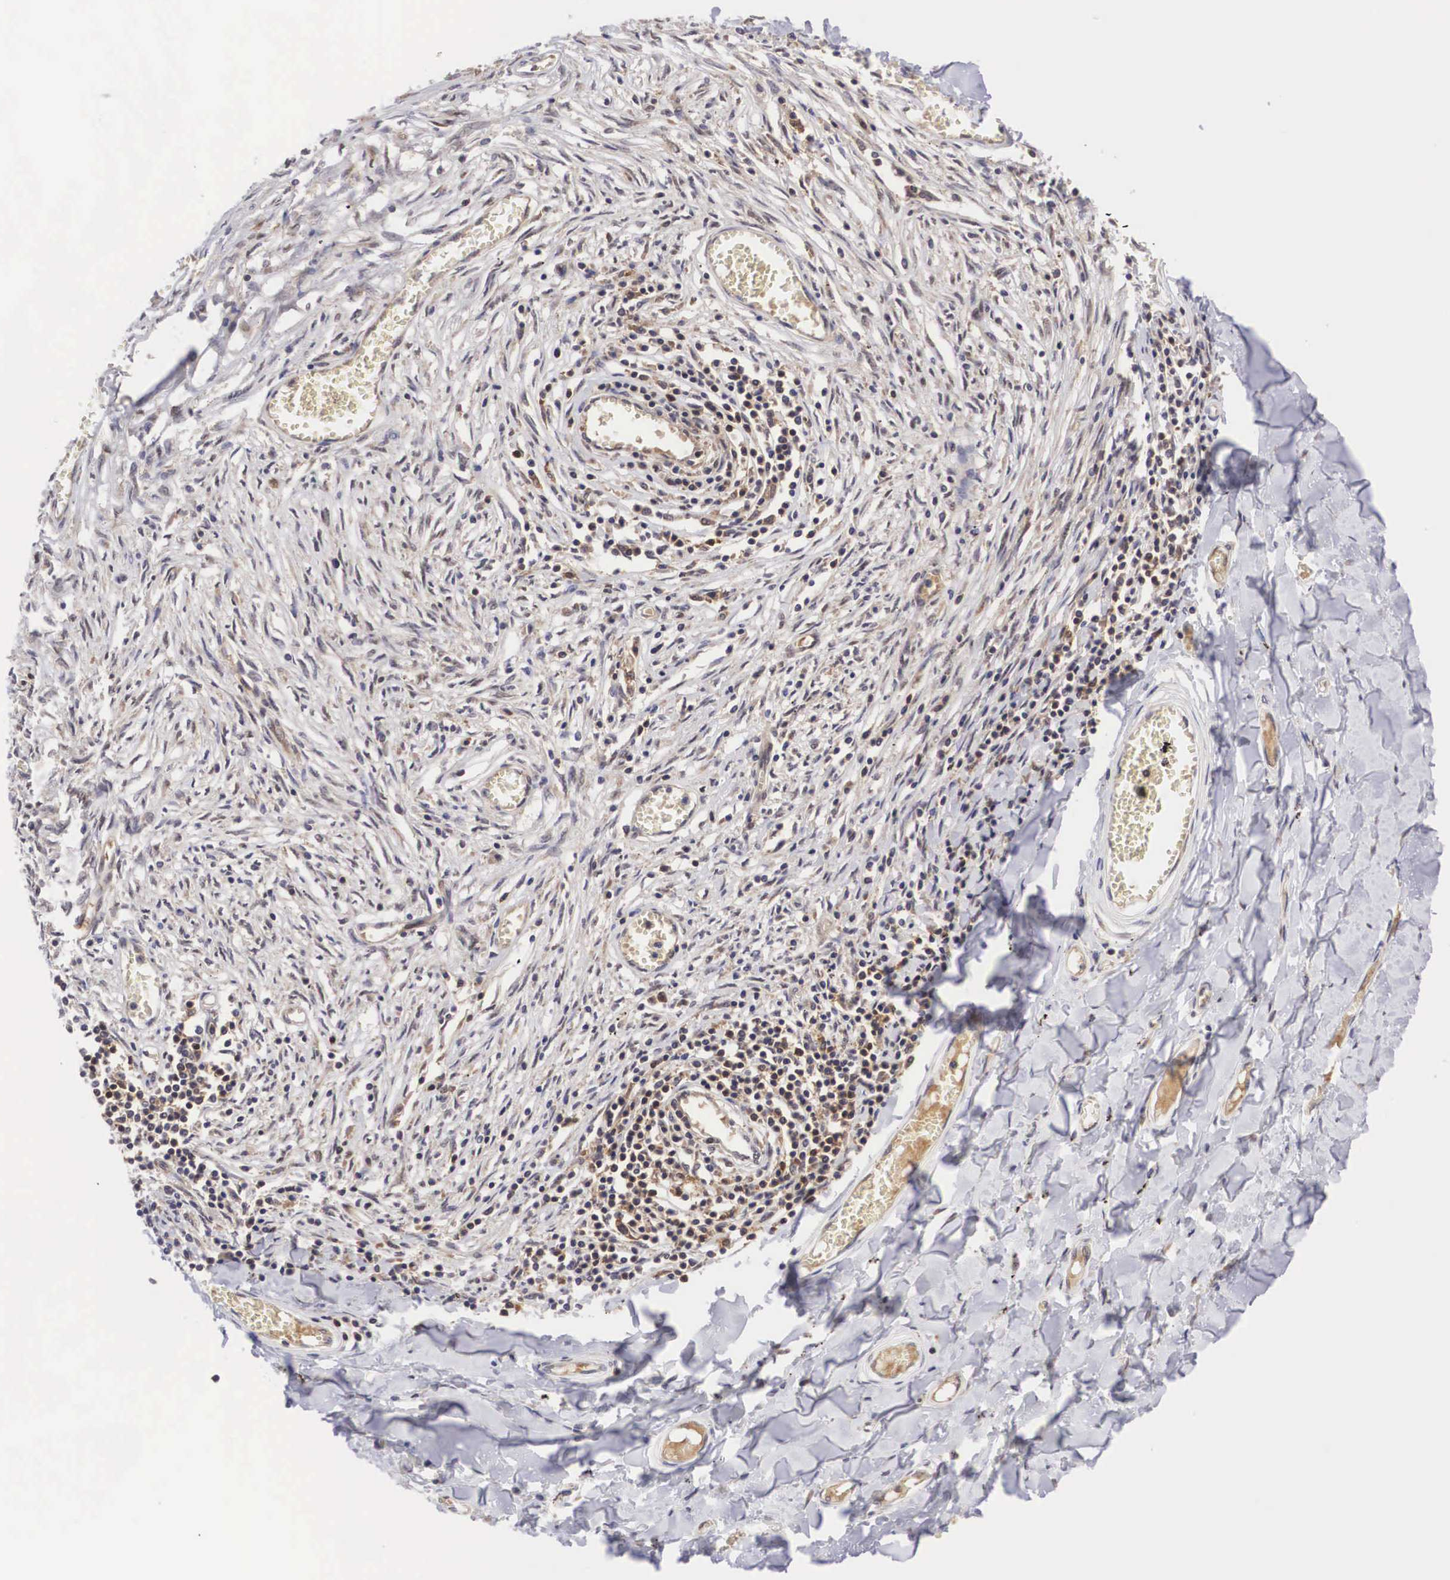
{"staining": {"intensity": "weak", "quantity": "25%-75%", "location": "nuclear"}, "tissue": "soft tissue", "cell_type": "Fibroblasts", "image_type": "normal", "snomed": [{"axis": "morphology", "description": "Normal tissue, NOS"}, {"axis": "morphology", "description": "Sarcoma, NOS"}, {"axis": "topography", "description": "Skin"}, {"axis": "topography", "description": "Soft tissue"}], "caption": "Immunohistochemistry (IHC) of normal human soft tissue demonstrates low levels of weak nuclear staining in approximately 25%-75% of fibroblasts. The staining is performed using DAB (3,3'-diaminobenzidine) brown chromogen to label protein expression. The nuclei are counter-stained blue using hematoxylin.", "gene": "ADSL", "patient": {"sex": "female", "age": 51}}